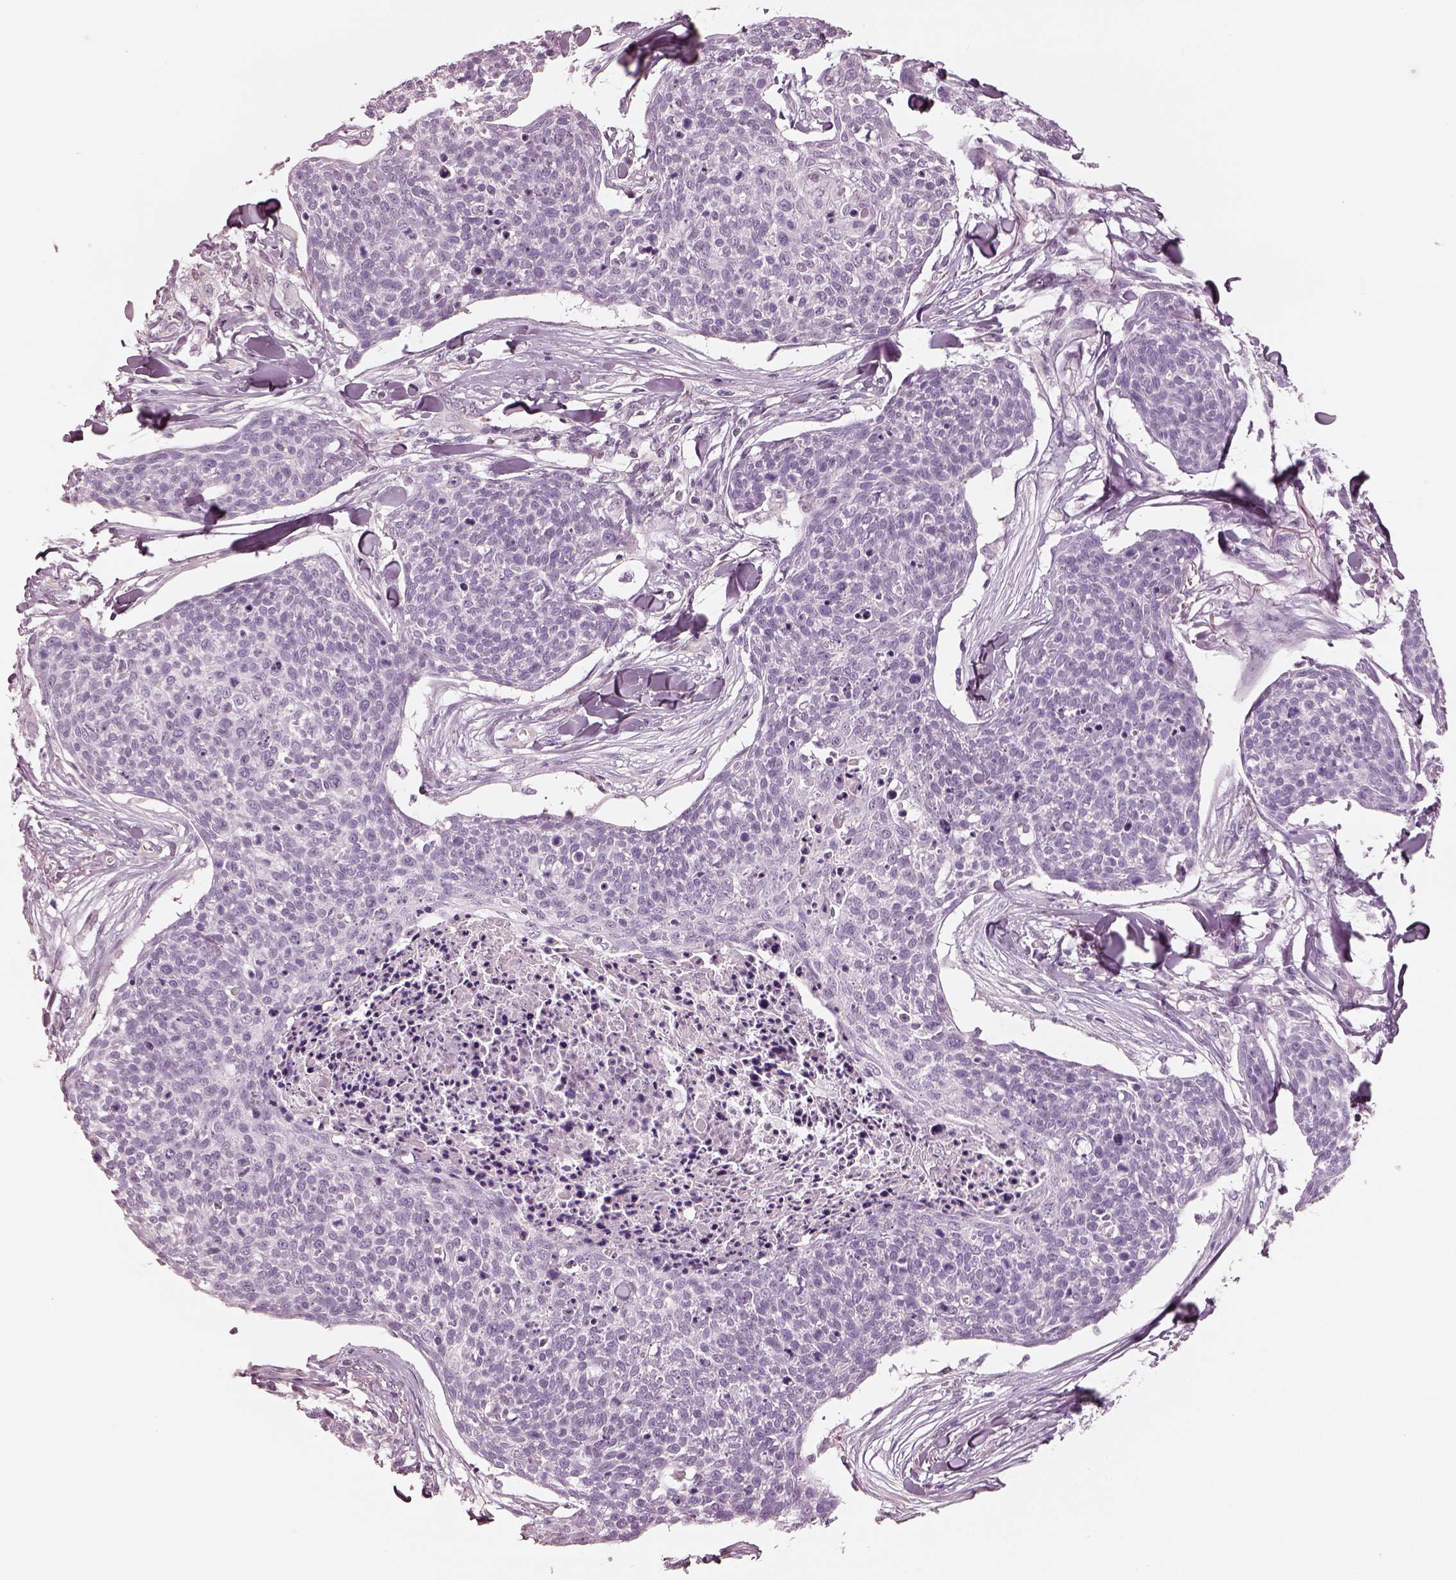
{"staining": {"intensity": "negative", "quantity": "none", "location": "none"}, "tissue": "skin cancer", "cell_type": "Tumor cells", "image_type": "cancer", "snomed": [{"axis": "morphology", "description": "Squamous cell carcinoma, NOS"}, {"axis": "topography", "description": "Skin"}, {"axis": "topography", "description": "Vulva"}], "caption": "Human skin cancer (squamous cell carcinoma) stained for a protein using IHC demonstrates no positivity in tumor cells.", "gene": "EGR4", "patient": {"sex": "female", "age": 75}}